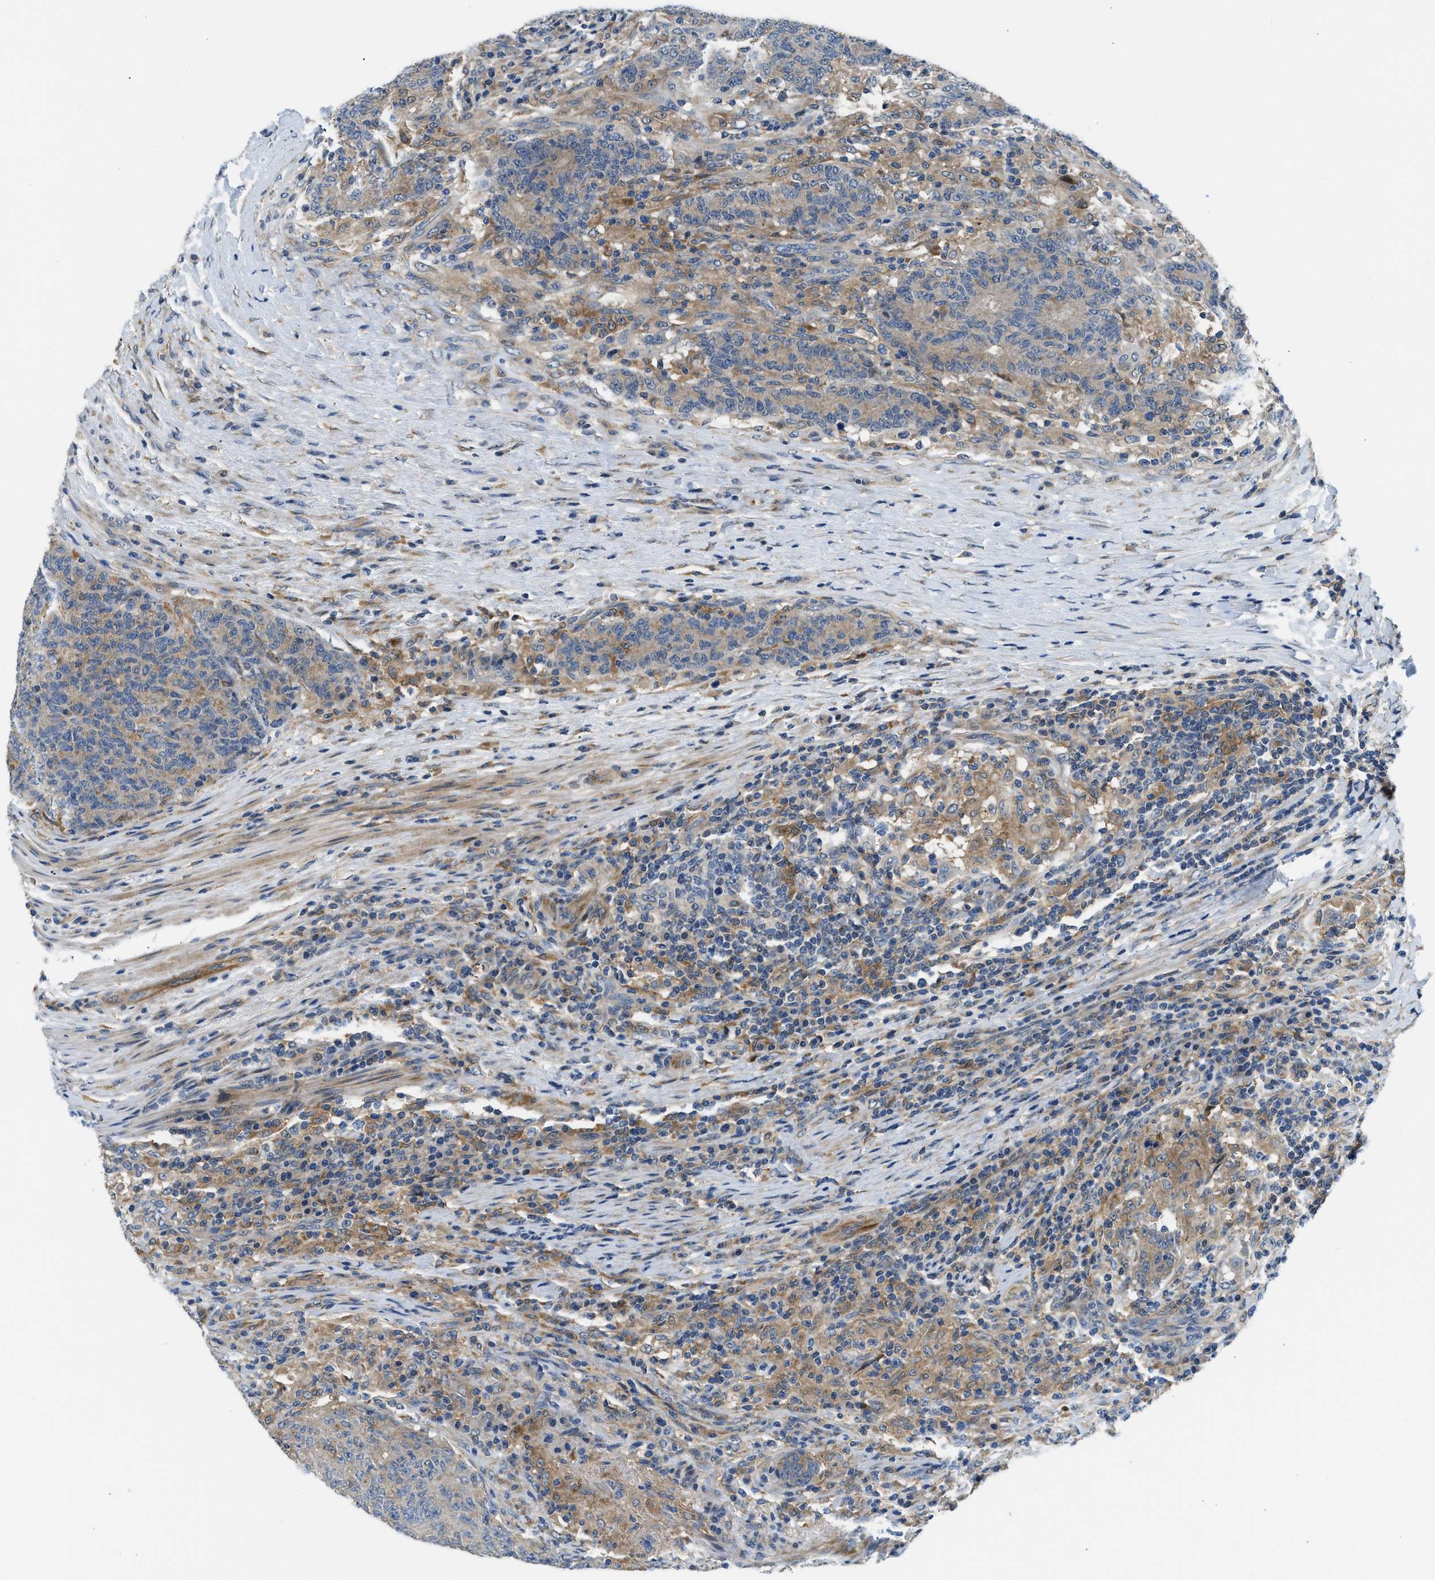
{"staining": {"intensity": "weak", "quantity": ">75%", "location": "cytoplasmic/membranous"}, "tissue": "colorectal cancer", "cell_type": "Tumor cells", "image_type": "cancer", "snomed": [{"axis": "morphology", "description": "Normal tissue, NOS"}, {"axis": "morphology", "description": "Adenocarcinoma, NOS"}, {"axis": "topography", "description": "Colon"}], "caption": "Brown immunohistochemical staining in colorectal cancer exhibits weak cytoplasmic/membranous staining in about >75% of tumor cells.", "gene": "LPIN2", "patient": {"sex": "female", "age": 75}}